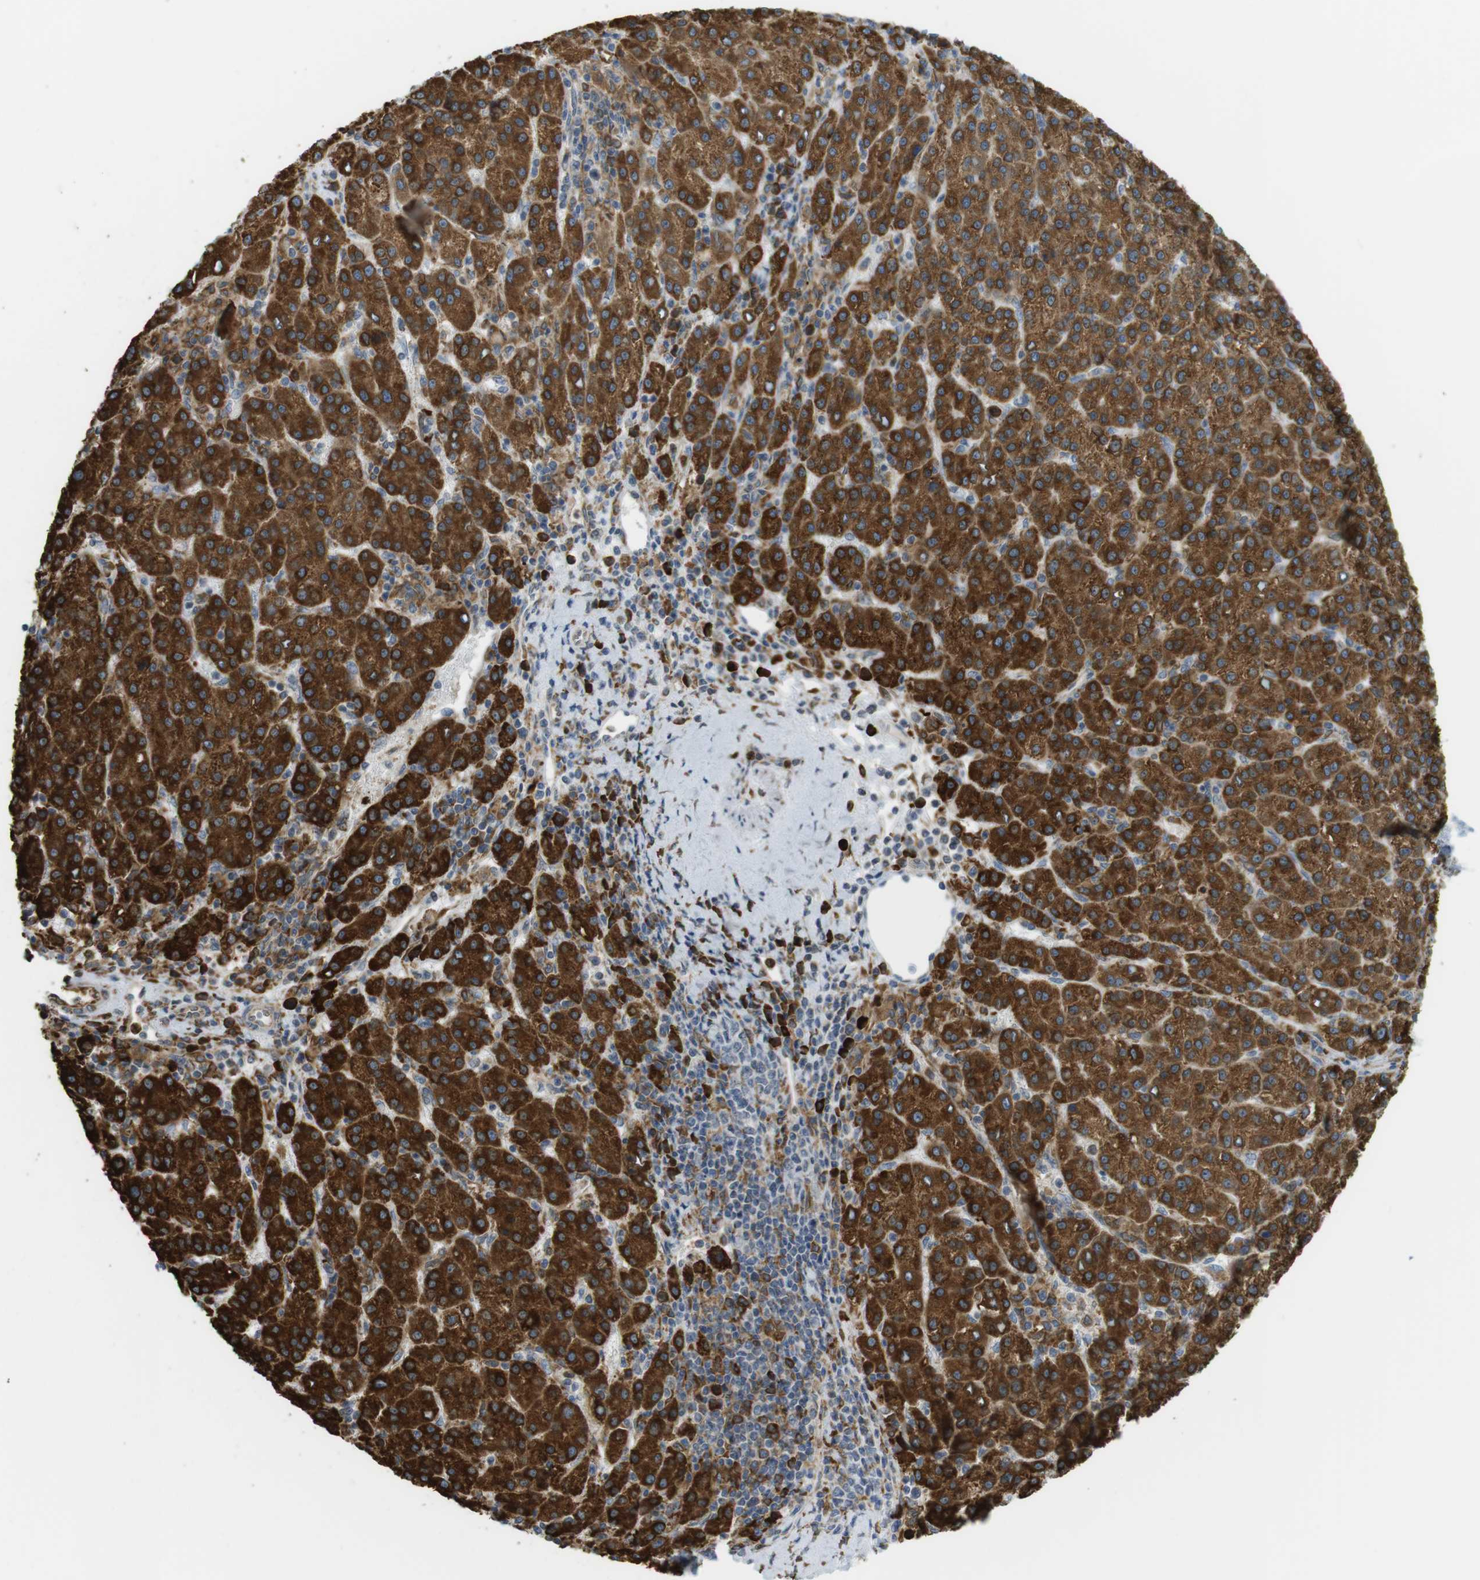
{"staining": {"intensity": "strong", "quantity": ">75%", "location": "cytoplasmic/membranous"}, "tissue": "liver cancer", "cell_type": "Tumor cells", "image_type": "cancer", "snomed": [{"axis": "morphology", "description": "Carcinoma, Hepatocellular, NOS"}, {"axis": "topography", "description": "Liver"}], "caption": "Strong cytoplasmic/membranous protein expression is seen in about >75% of tumor cells in liver hepatocellular carcinoma.", "gene": "MBOAT2", "patient": {"sex": "female", "age": 58}}